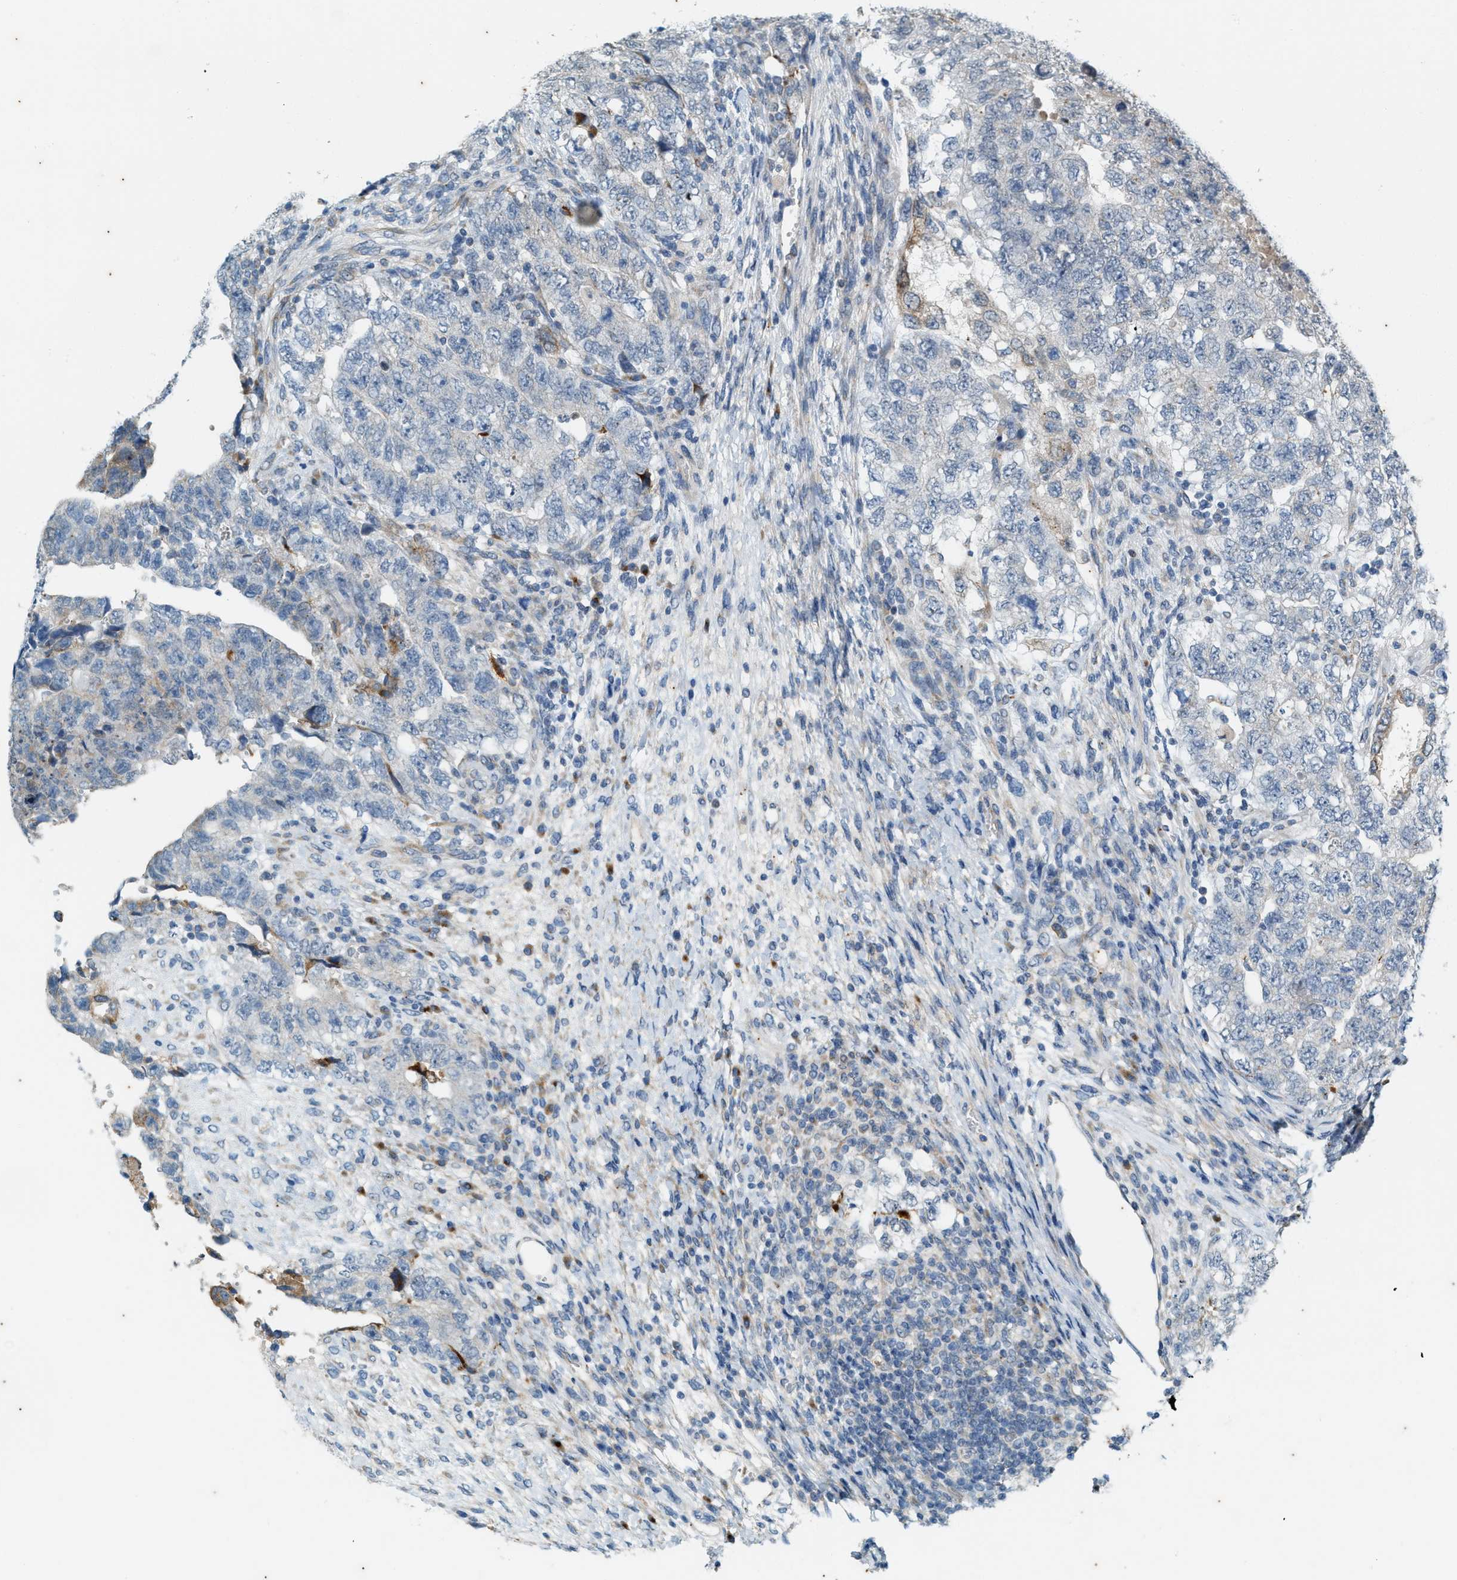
{"staining": {"intensity": "moderate", "quantity": "<25%", "location": "cytoplasmic/membranous"}, "tissue": "testis cancer", "cell_type": "Tumor cells", "image_type": "cancer", "snomed": [{"axis": "morphology", "description": "Carcinoma, Embryonal, NOS"}, {"axis": "topography", "description": "Testis"}], "caption": "Protein expression analysis of human embryonal carcinoma (testis) reveals moderate cytoplasmic/membranous positivity in approximately <25% of tumor cells.", "gene": "CHPF2", "patient": {"sex": "male", "age": 36}}